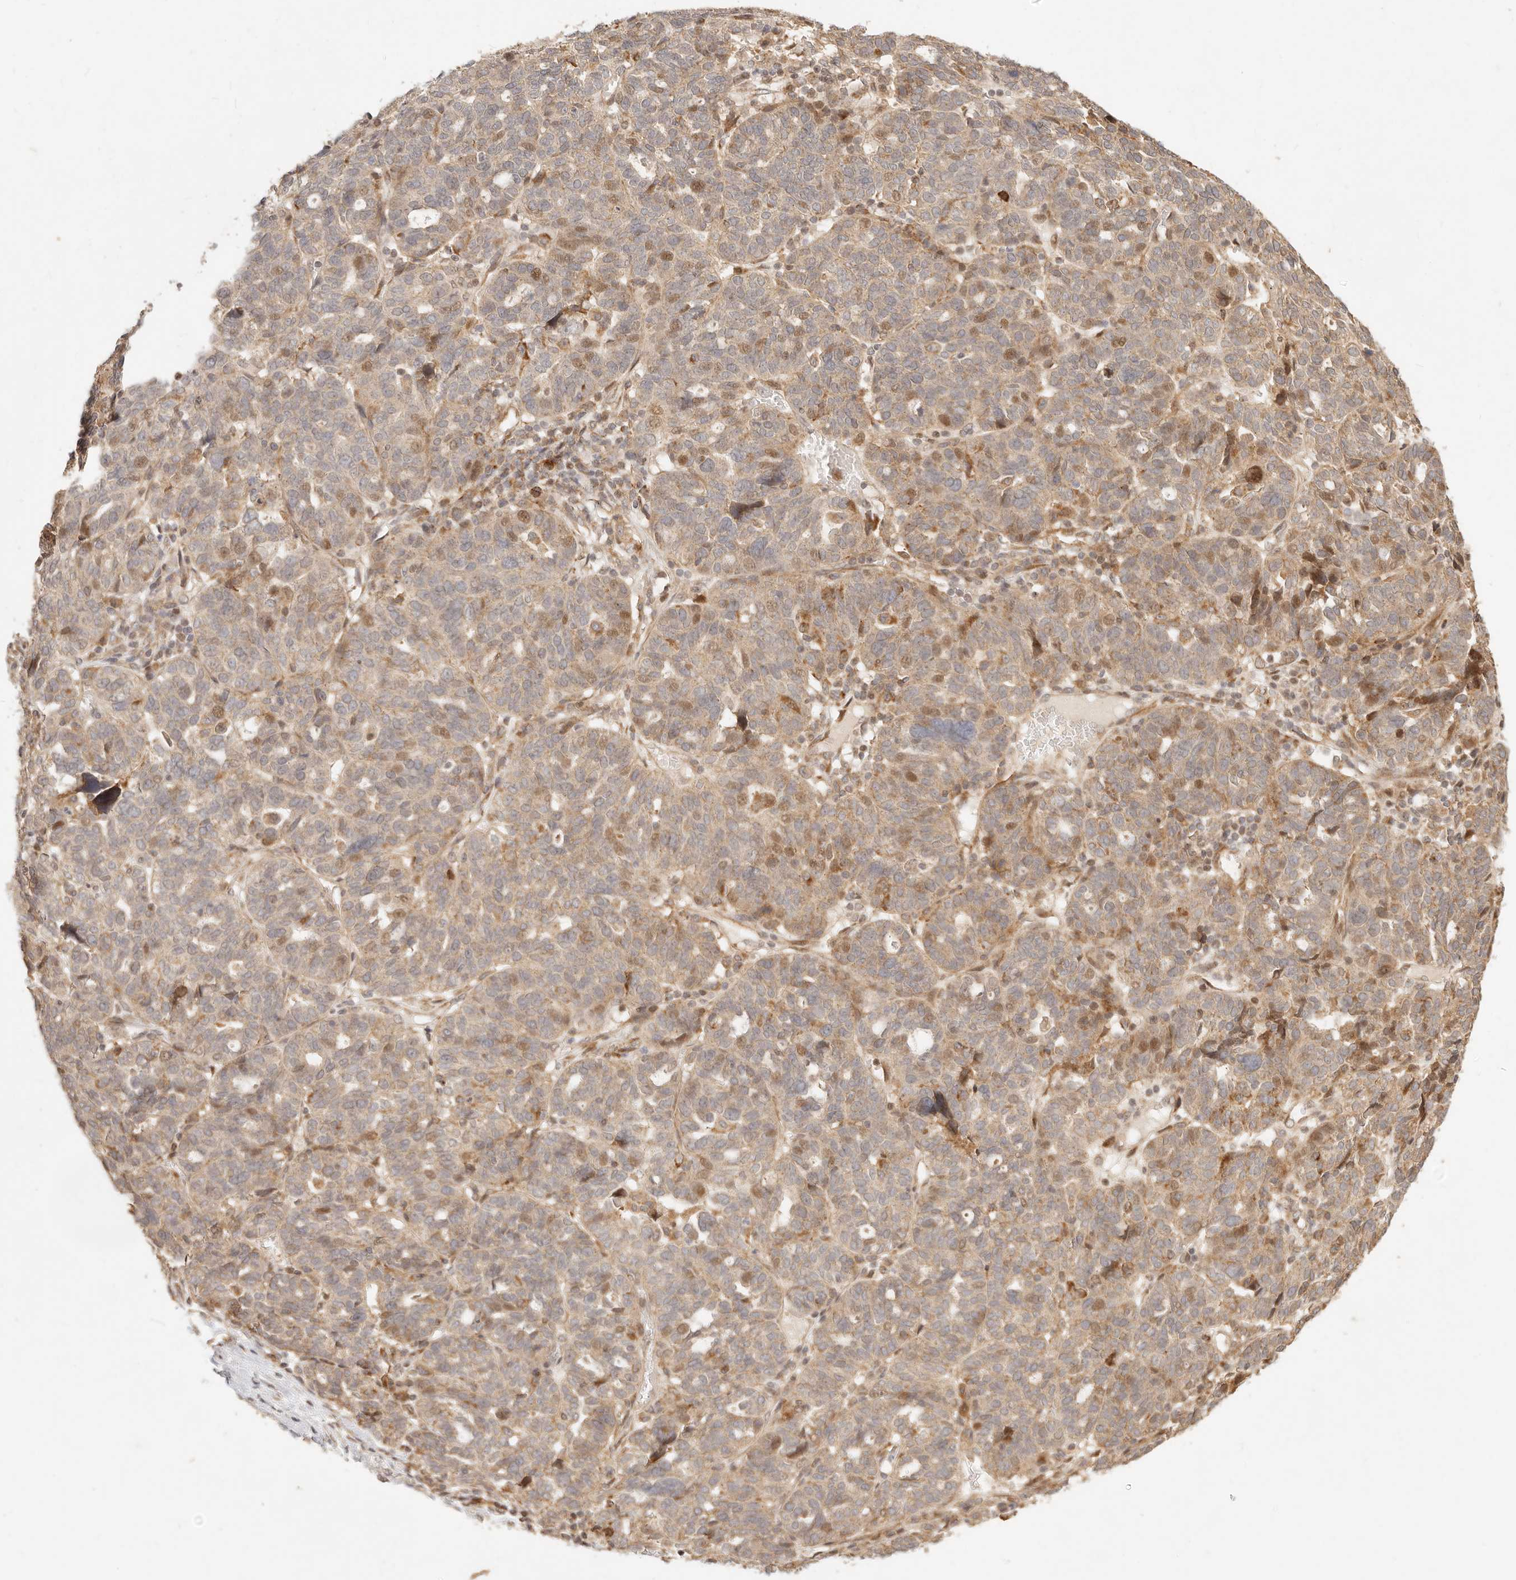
{"staining": {"intensity": "moderate", "quantity": "25%-75%", "location": "cytoplasmic/membranous,nuclear"}, "tissue": "ovarian cancer", "cell_type": "Tumor cells", "image_type": "cancer", "snomed": [{"axis": "morphology", "description": "Cystadenocarcinoma, serous, NOS"}, {"axis": "topography", "description": "Ovary"}], "caption": "A histopathology image of serous cystadenocarcinoma (ovarian) stained for a protein reveals moderate cytoplasmic/membranous and nuclear brown staining in tumor cells.", "gene": "TIMM17A", "patient": {"sex": "female", "age": 59}}